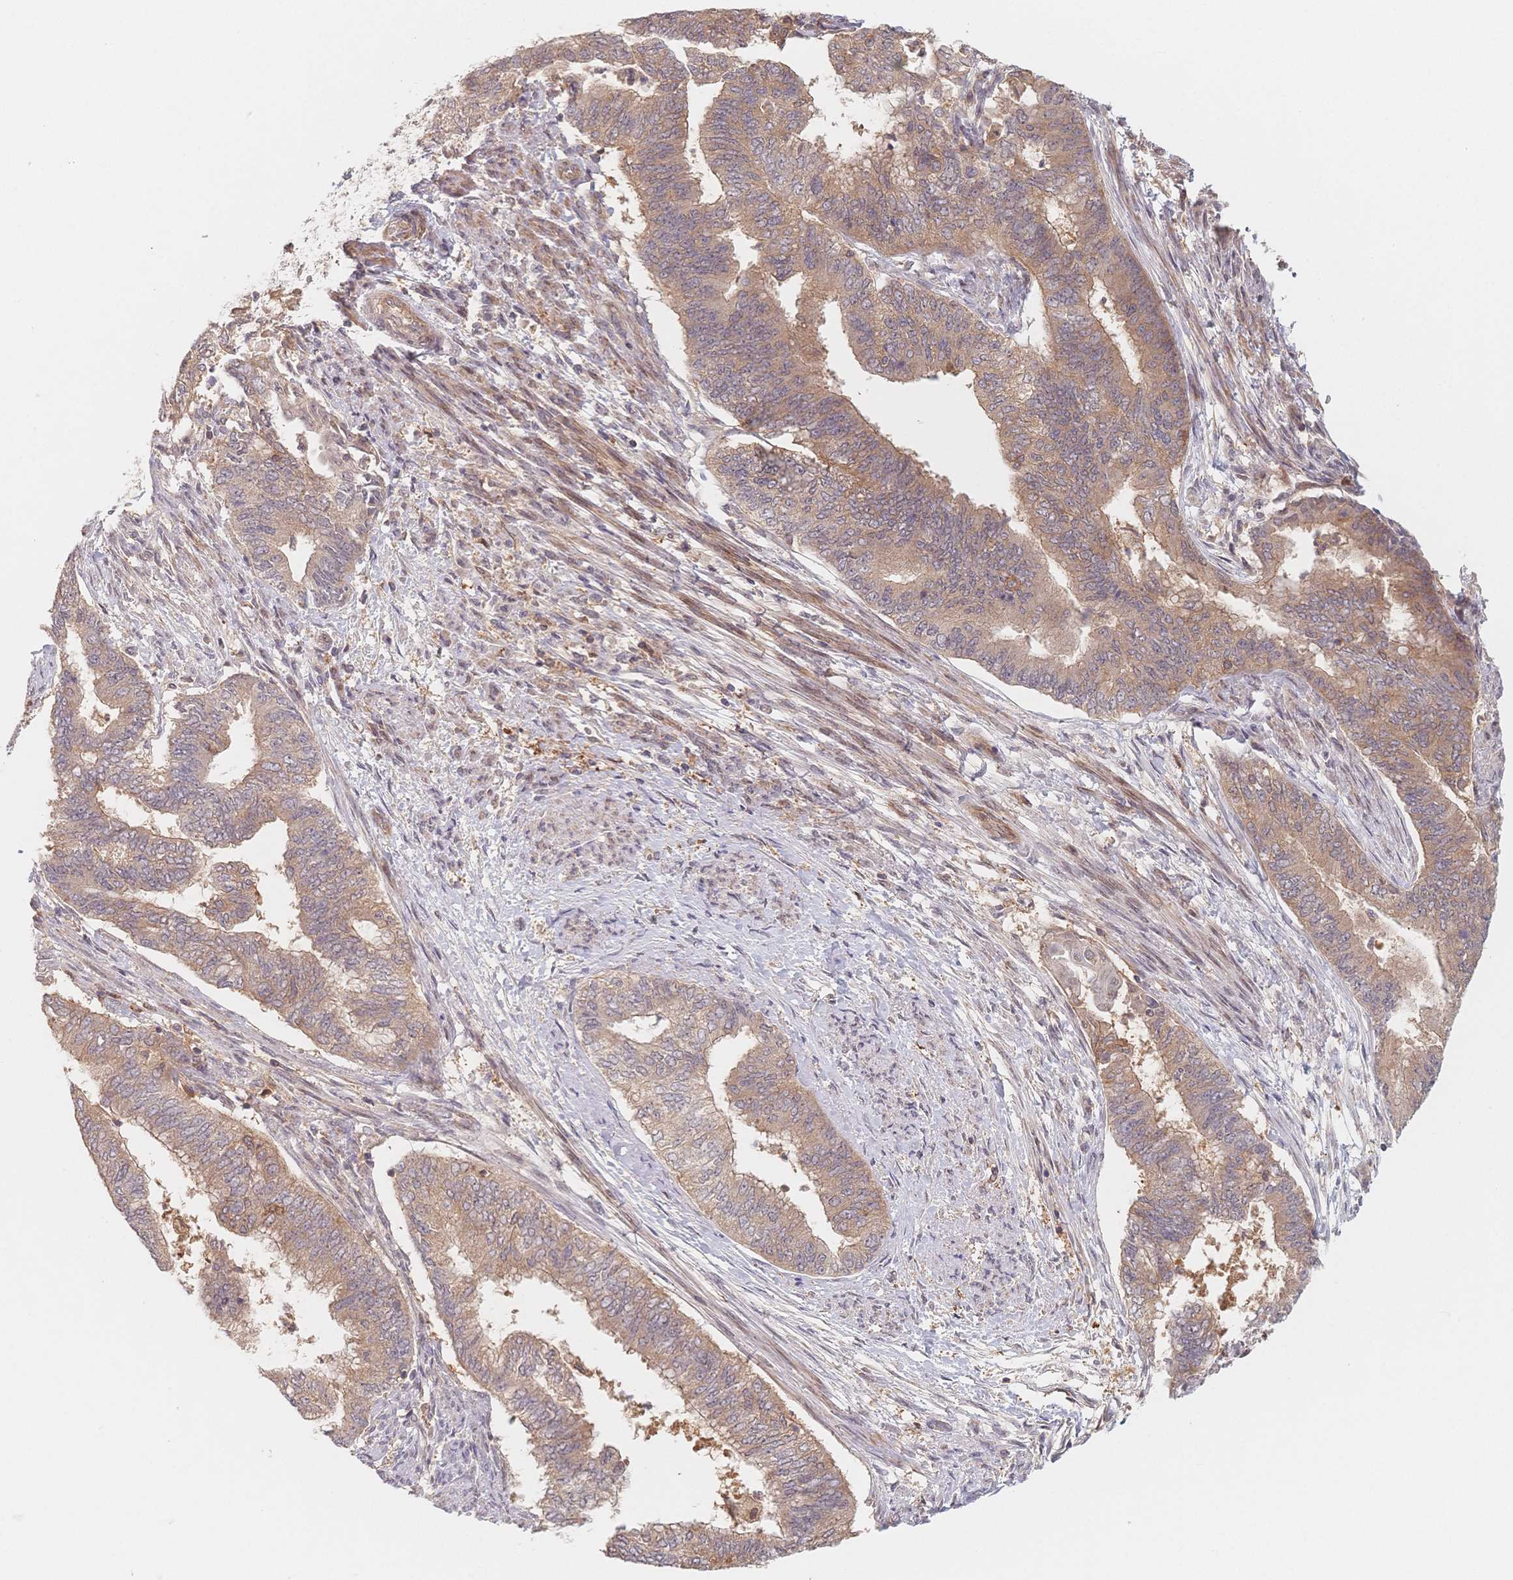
{"staining": {"intensity": "weak", "quantity": ">75%", "location": "cytoplasmic/membranous"}, "tissue": "endometrial cancer", "cell_type": "Tumor cells", "image_type": "cancer", "snomed": [{"axis": "morphology", "description": "Adenocarcinoma, NOS"}, {"axis": "topography", "description": "Endometrium"}], "caption": "Immunohistochemistry (IHC) histopathology image of neoplastic tissue: human endometrial cancer (adenocarcinoma) stained using immunohistochemistry displays low levels of weak protein expression localized specifically in the cytoplasmic/membranous of tumor cells, appearing as a cytoplasmic/membranous brown color.", "gene": "C12orf75", "patient": {"sex": "female", "age": 65}}